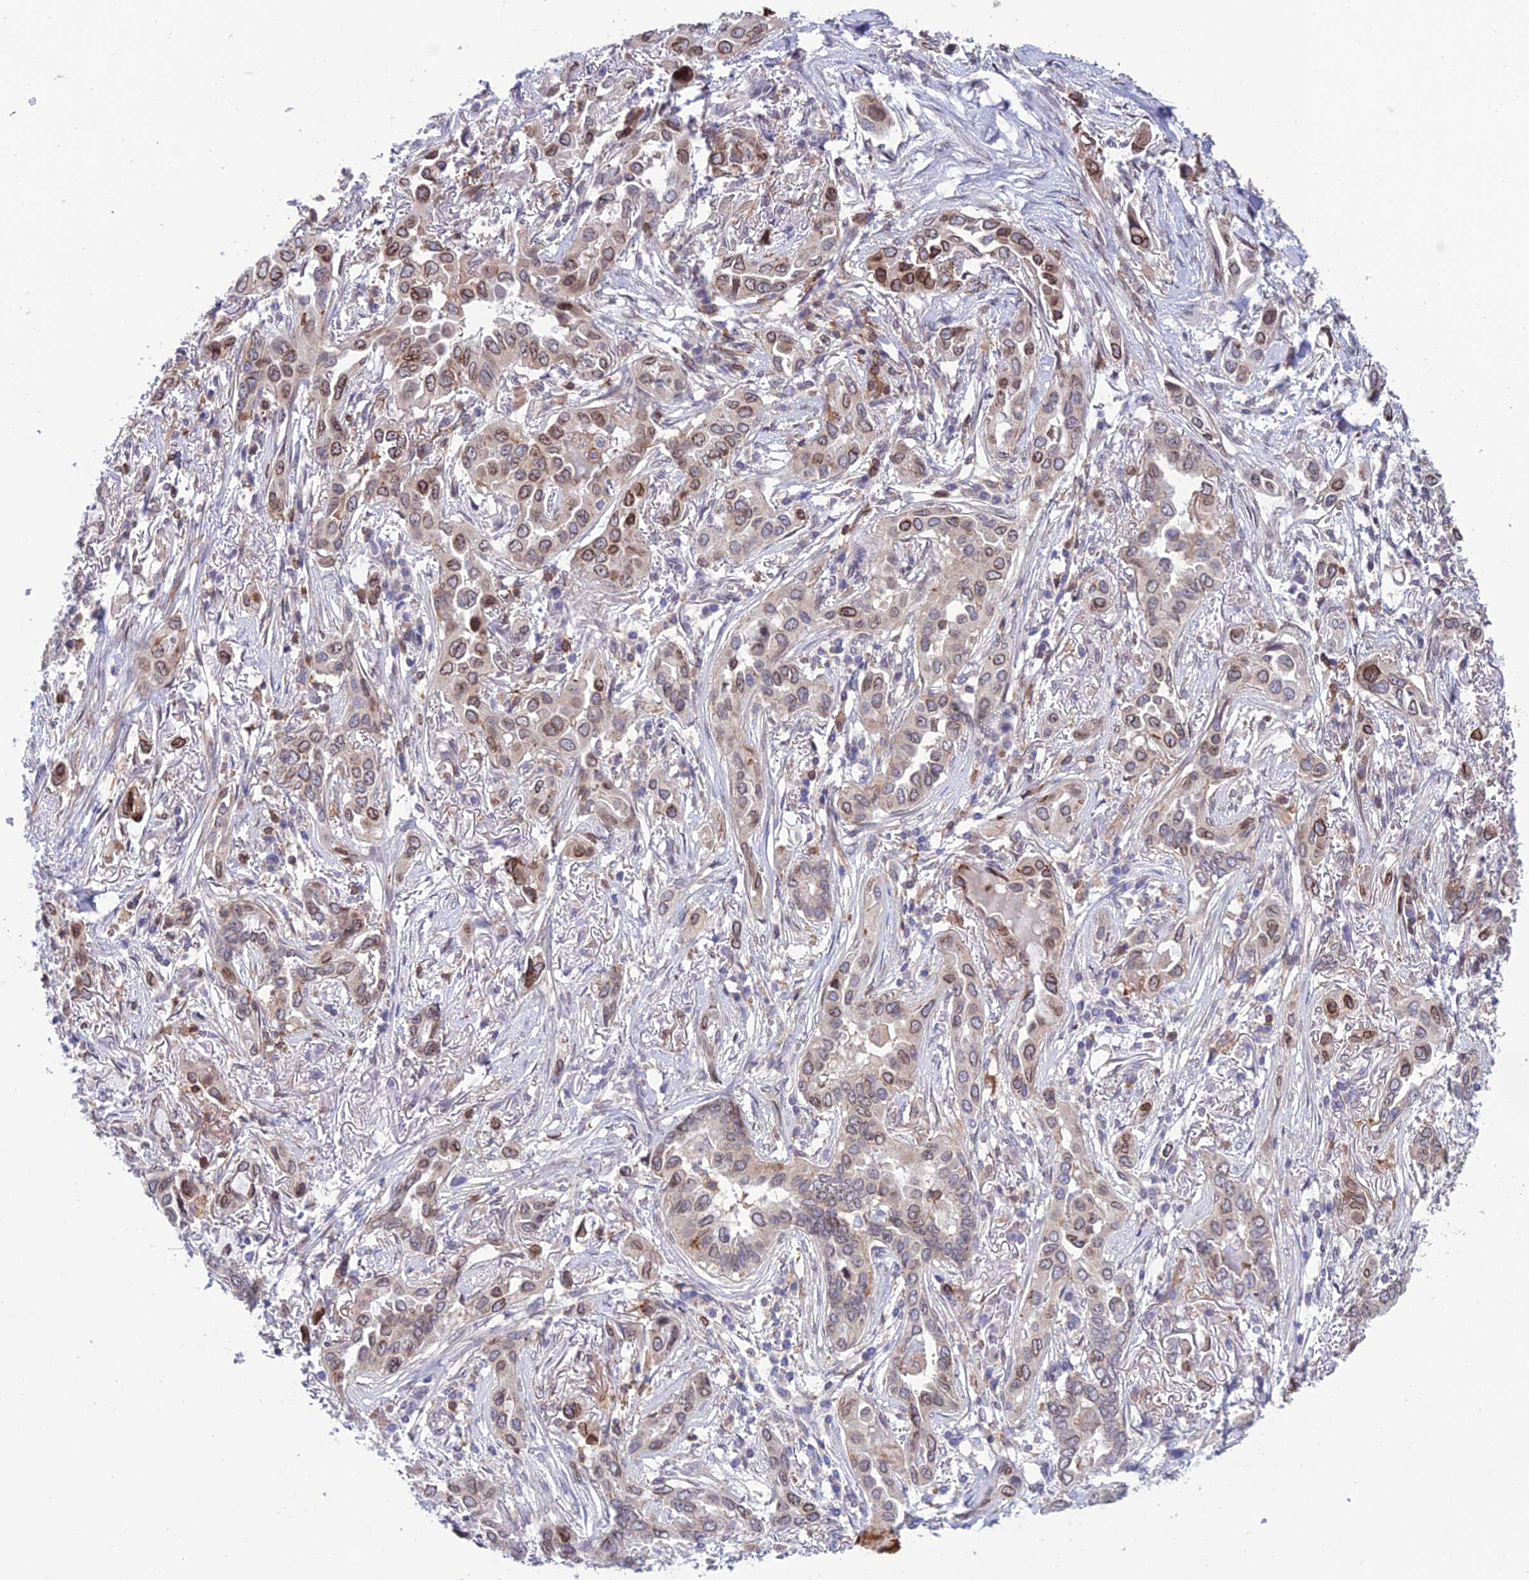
{"staining": {"intensity": "moderate", "quantity": "25%-75%", "location": "cytoplasmic/membranous,nuclear"}, "tissue": "lung cancer", "cell_type": "Tumor cells", "image_type": "cancer", "snomed": [{"axis": "morphology", "description": "Adenocarcinoma, NOS"}, {"axis": "topography", "description": "Lung"}], "caption": "IHC micrograph of lung cancer (adenocarcinoma) stained for a protein (brown), which displays medium levels of moderate cytoplasmic/membranous and nuclear positivity in approximately 25%-75% of tumor cells.", "gene": "FAM76A", "patient": {"sex": "female", "age": 76}}